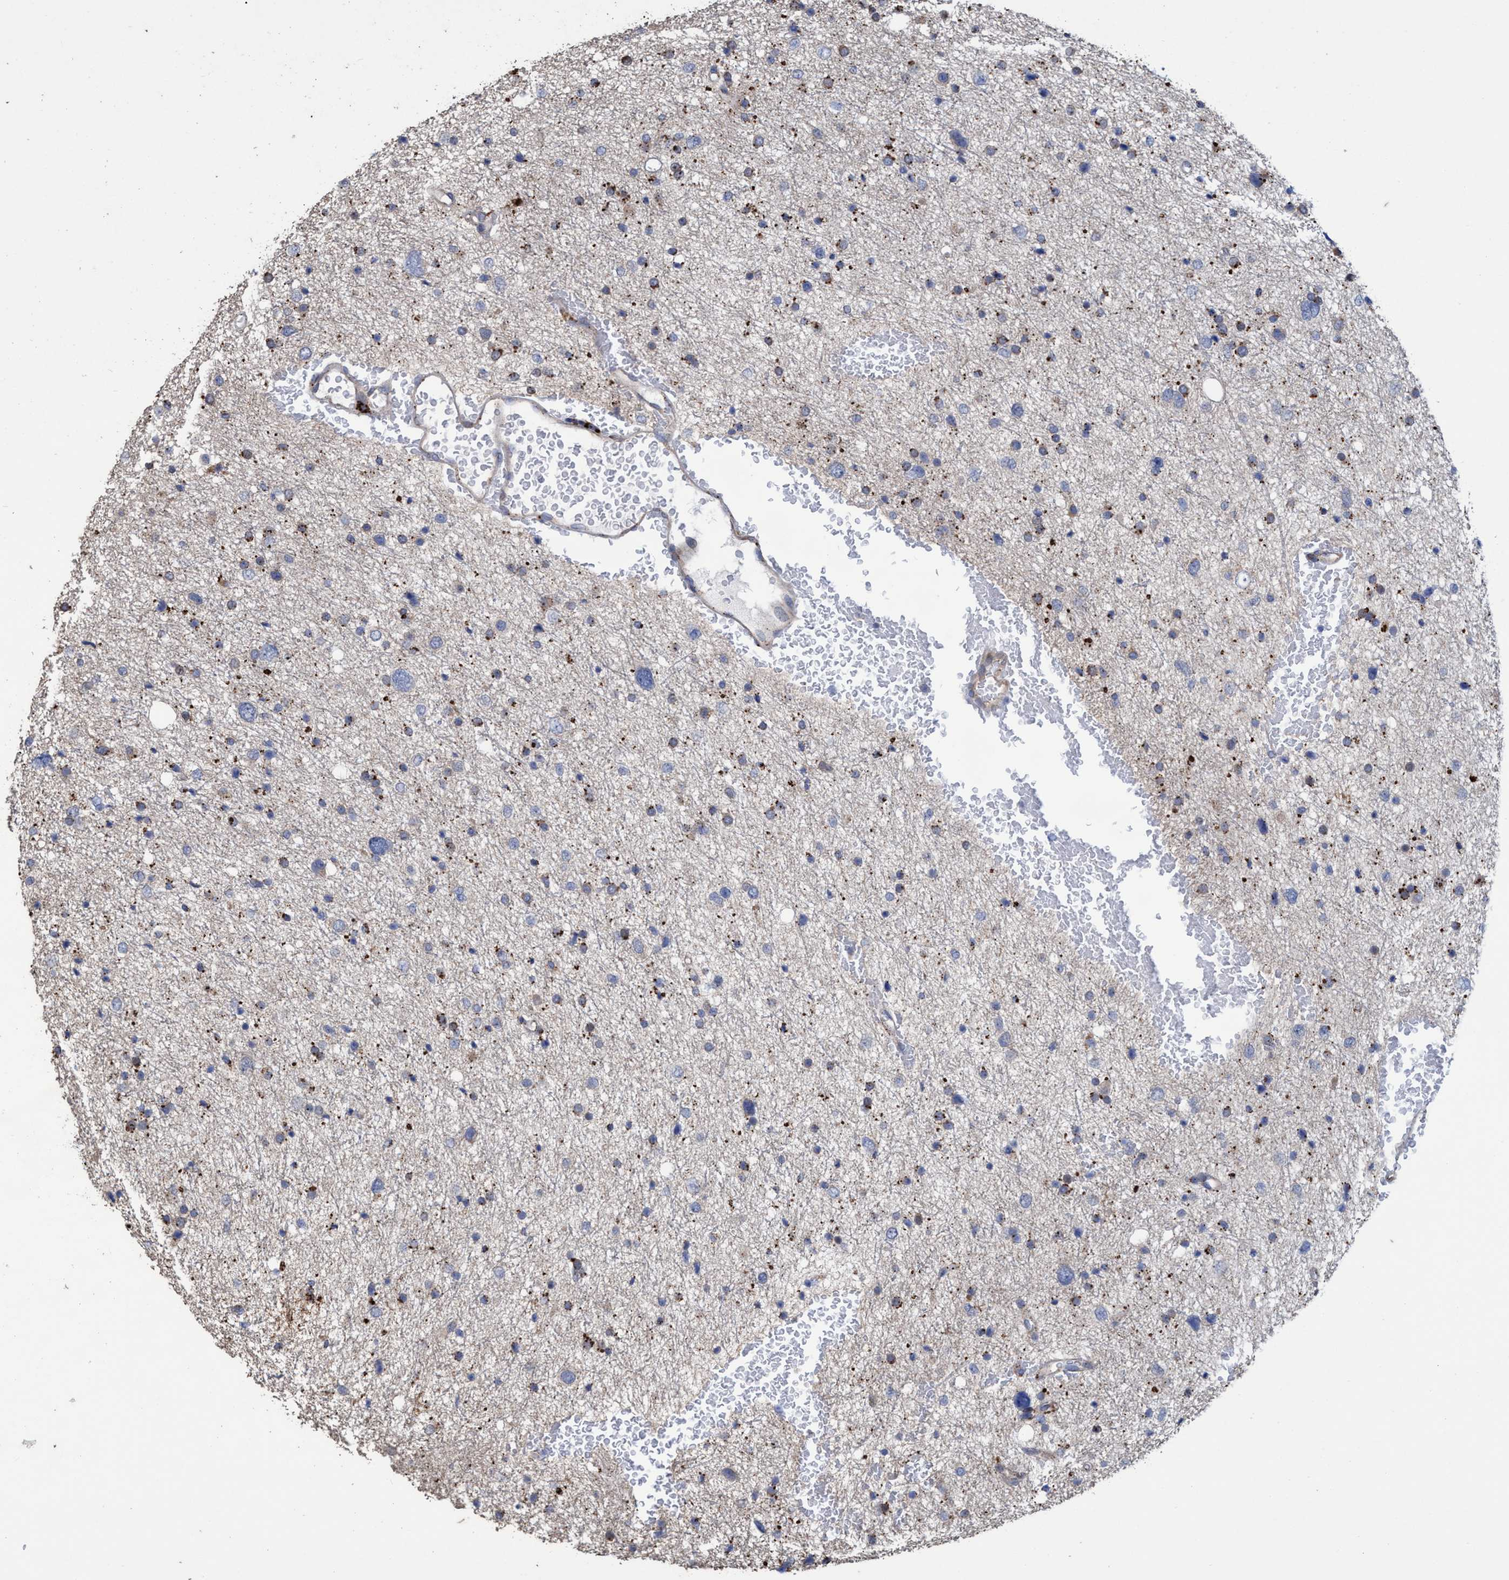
{"staining": {"intensity": "weak", "quantity": "<25%", "location": "cytoplasmic/membranous"}, "tissue": "glioma", "cell_type": "Tumor cells", "image_type": "cancer", "snomed": [{"axis": "morphology", "description": "Glioma, malignant, Low grade"}, {"axis": "topography", "description": "Brain"}], "caption": "Malignant glioma (low-grade) stained for a protein using immunohistochemistry (IHC) reveals no positivity tumor cells.", "gene": "BBS9", "patient": {"sex": "female", "age": 37}}